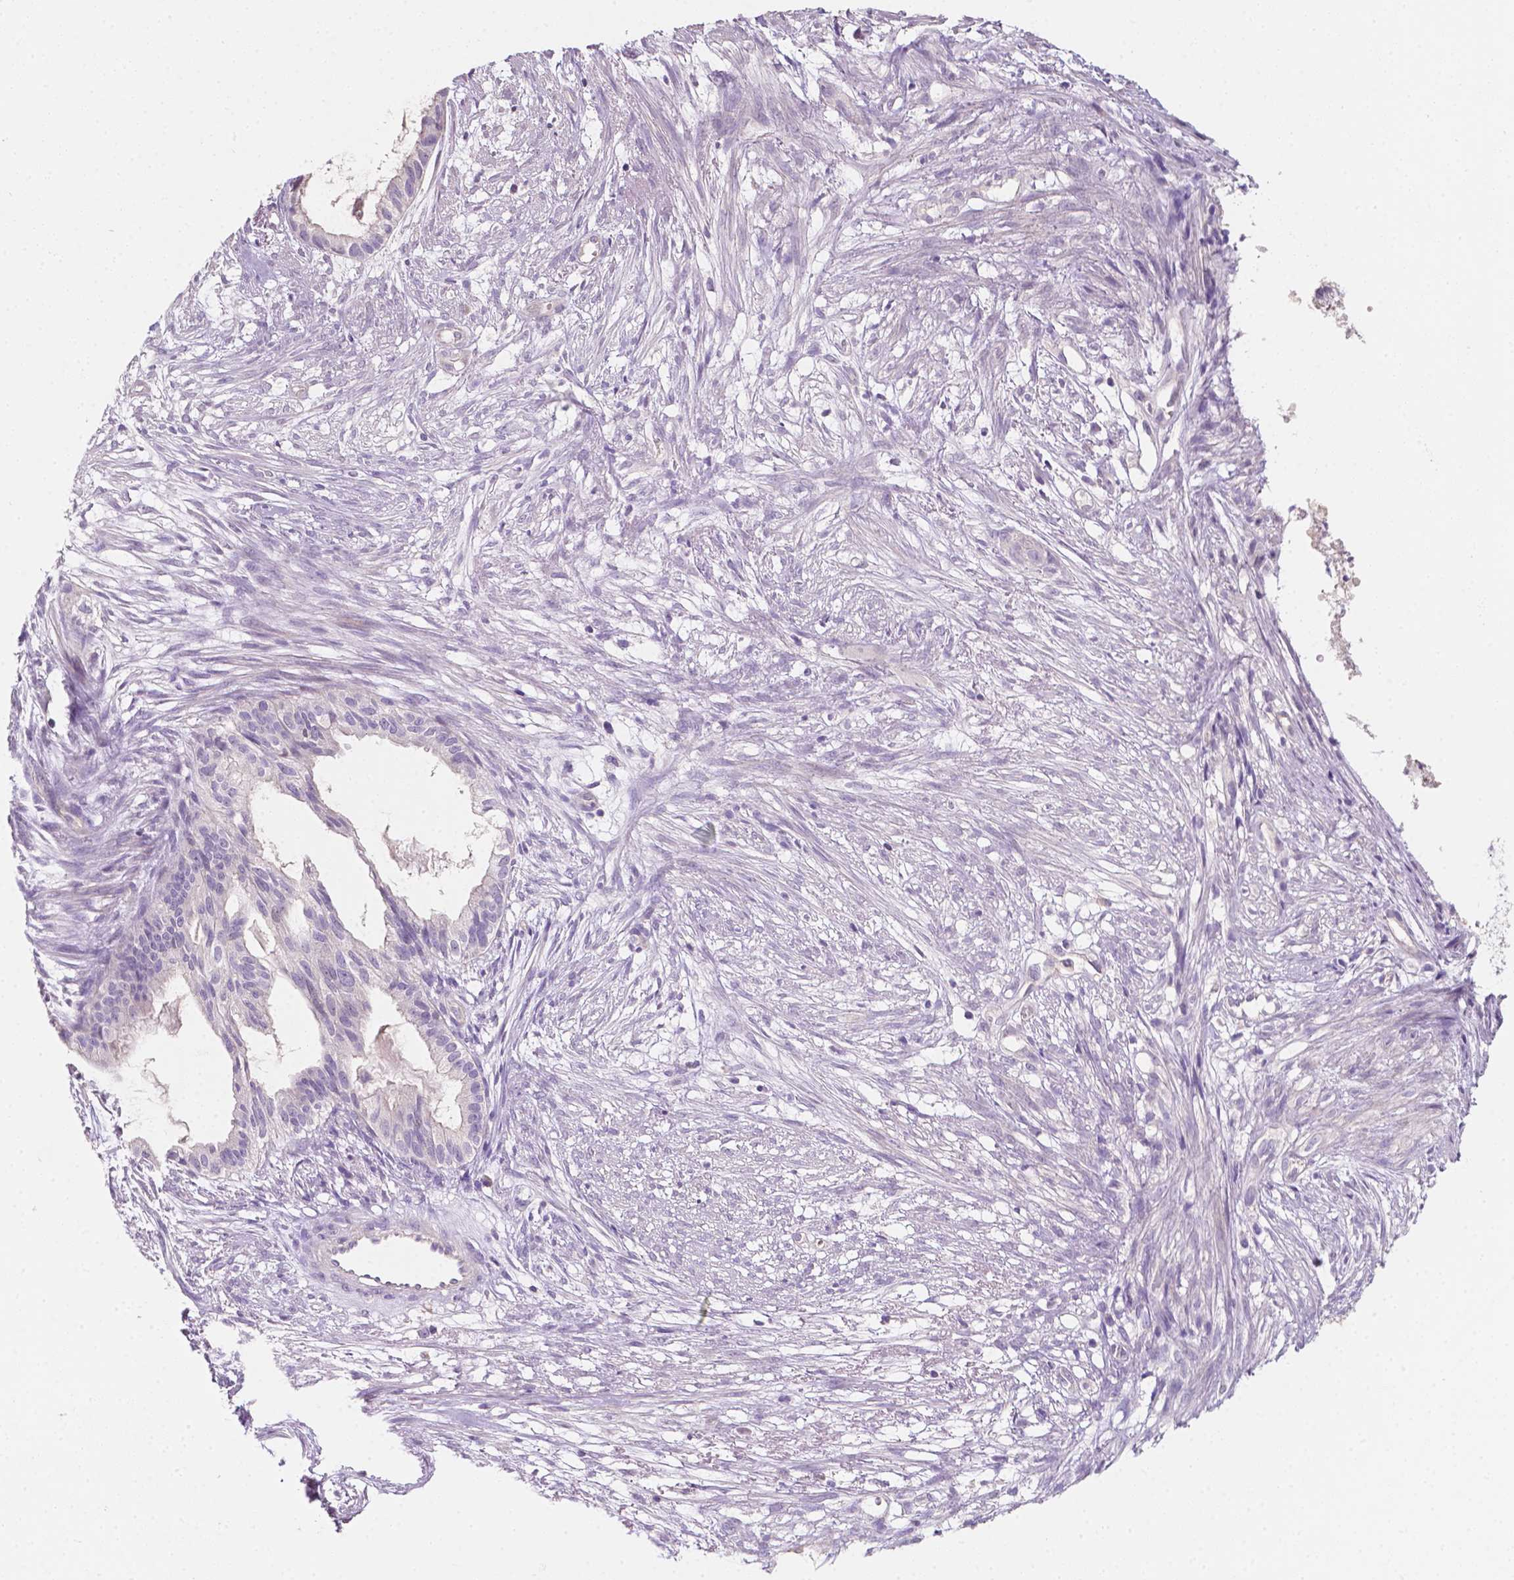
{"staining": {"intensity": "negative", "quantity": "none", "location": "none"}, "tissue": "endometrial cancer", "cell_type": "Tumor cells", "image_type": "cancer", "snomed": [{"axis": "morphology", "description": "Adenocarcinoma, NOS"}, {"axis": "topography", "description": "Endometrium"}], "caption": "Immunohistochemical staining of adenocarcinoma (endometrial) exhibits no significant staining in tumor cells.", "gene": "EGFR", "patient": {"sex": "female", "age": 86}}